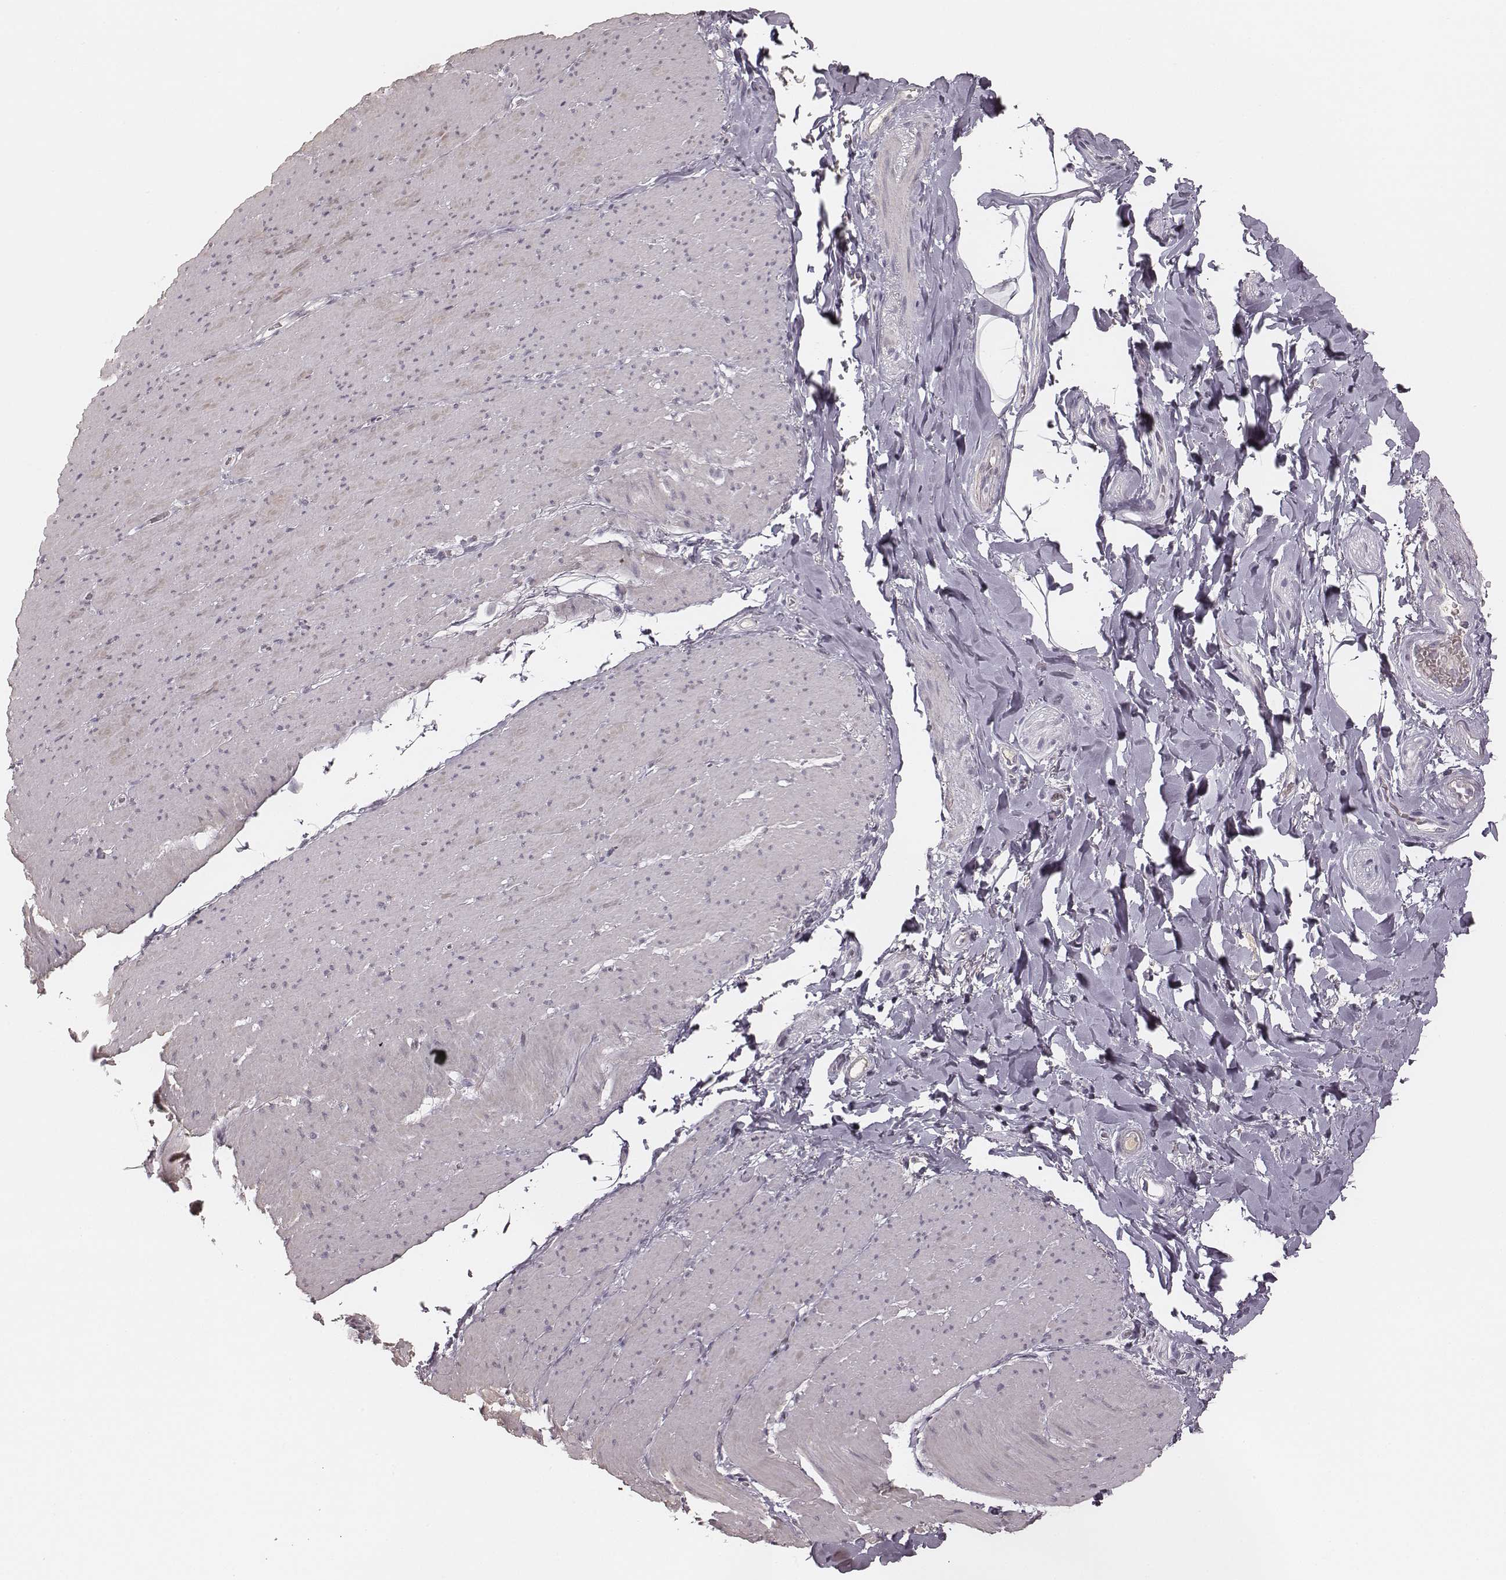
{"staining": {"intensity": "negative", "quantity": "none", "location": "none"}, "tissue": "smooth muscle", "cell_type": "Smooth muscle cells", "image_type": "normal", "snomed": [{"axis": "morphology", "description": "Normal tissue, NOS"}, {"axis": "topography", "description": "Smooth muscle"}, {"axis": "topography", "description": "Rectum"}], "caption": "A high-resolution image shows immunohistochemistry (IHC) staining of benign smooth muscle, which shows no significant positivity in smooth muscle cells. The staining is performed using DAB brown chromogen with nuclei counter-stained in using hematoxylin.", "gene": "MSX1", "patient": {"sex": "male", "age": 53}}